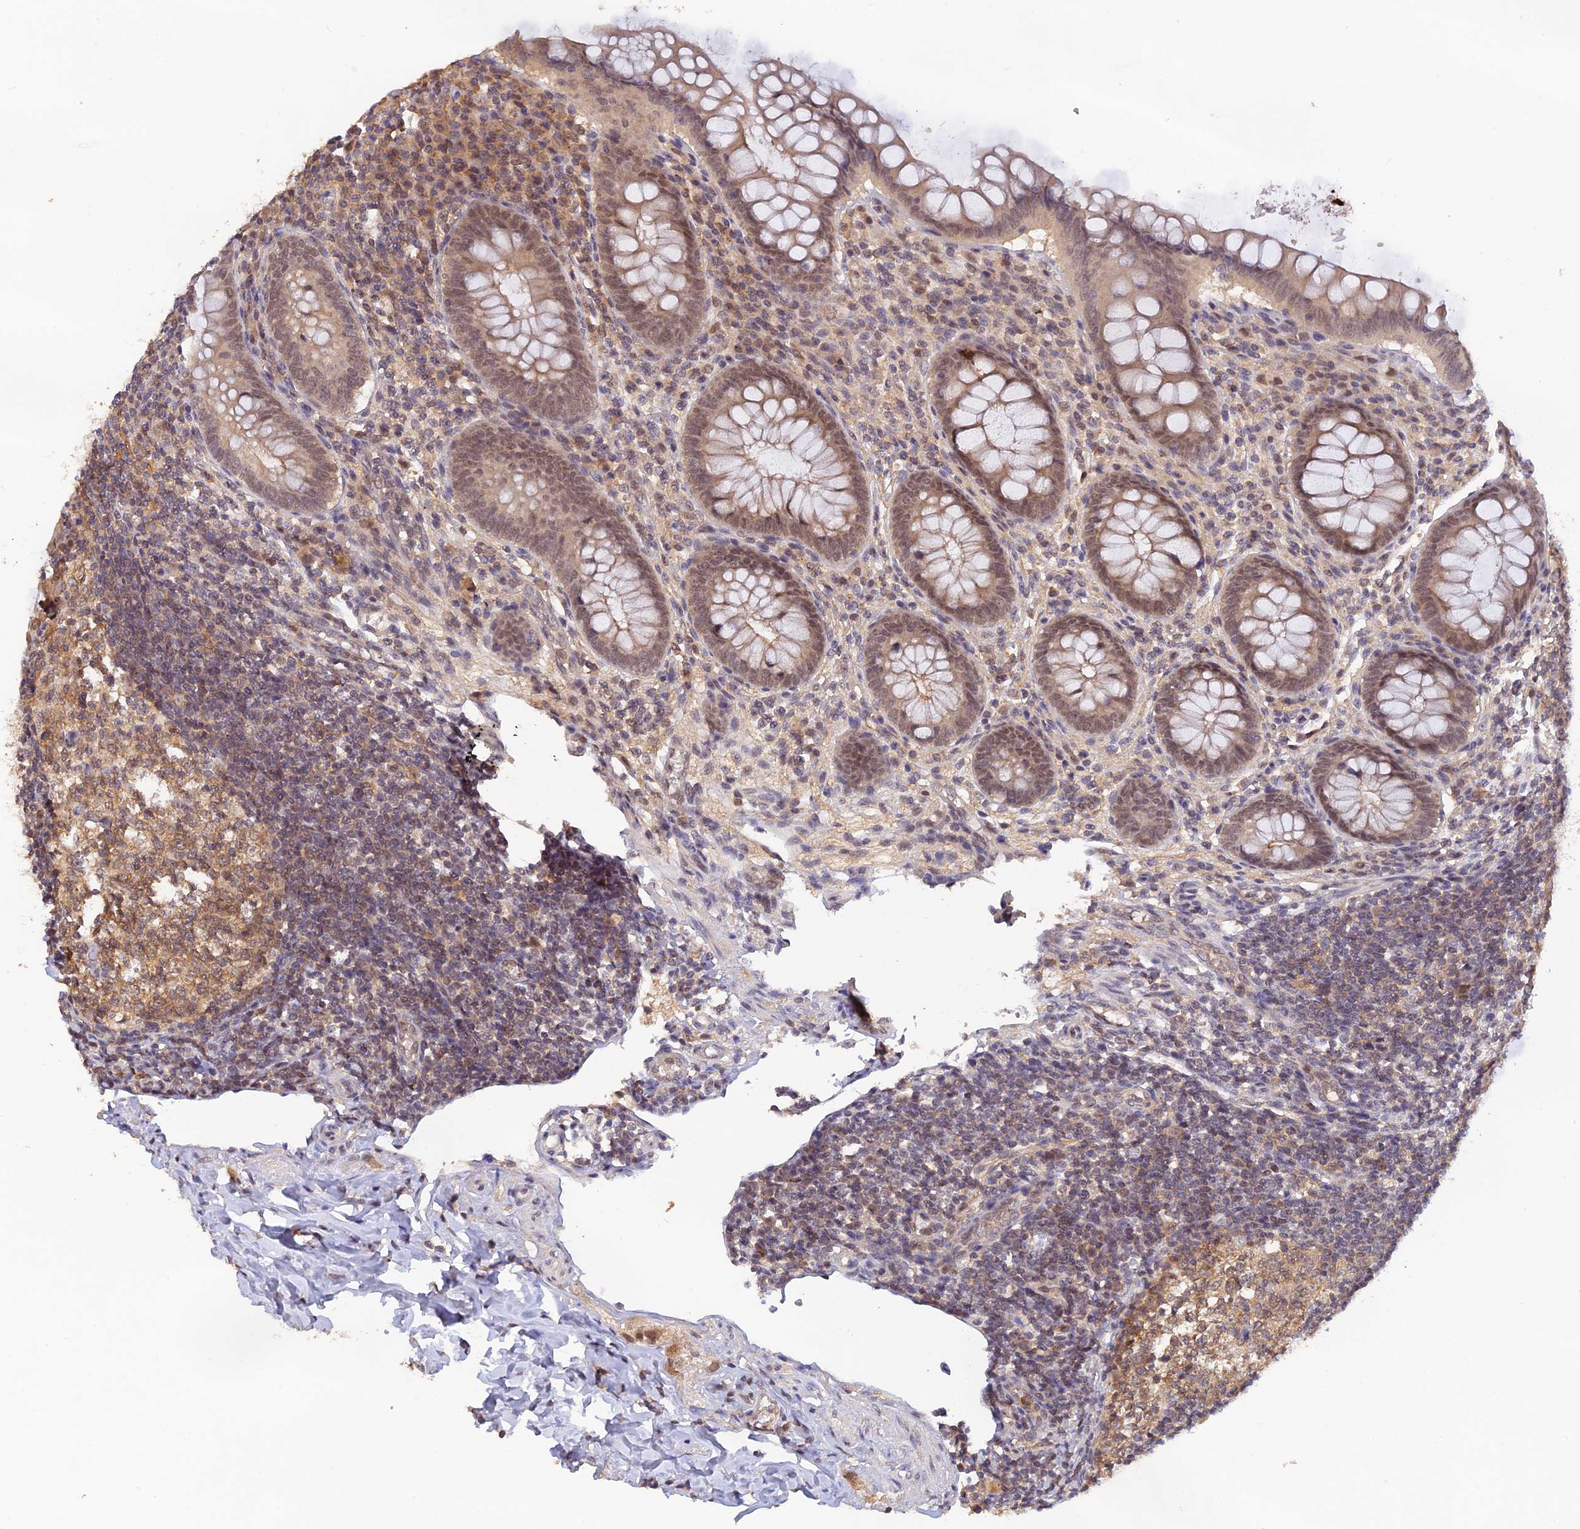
{"staining": {"intensity": "moderate", "quantity": ">75%", "location": "cytoplasmic/membranous,nuclear"}, "tissue": "appendix", "cell_type": "Glandular cells", "image_type": "normal", "snomed": [{"axis": "morphology", "description": "Normal tissue, NOS"}, {"axis": "topography", "description": "Appendix"}], "caption": "The photomicrograph displays staining of benign appendix, revealing moderate cytoplasmic/membranous,nuclear protein staining (brown color) within glandular cells.", "gene": "ZNF436", "patient": {"sex": "female", "age": 33}}